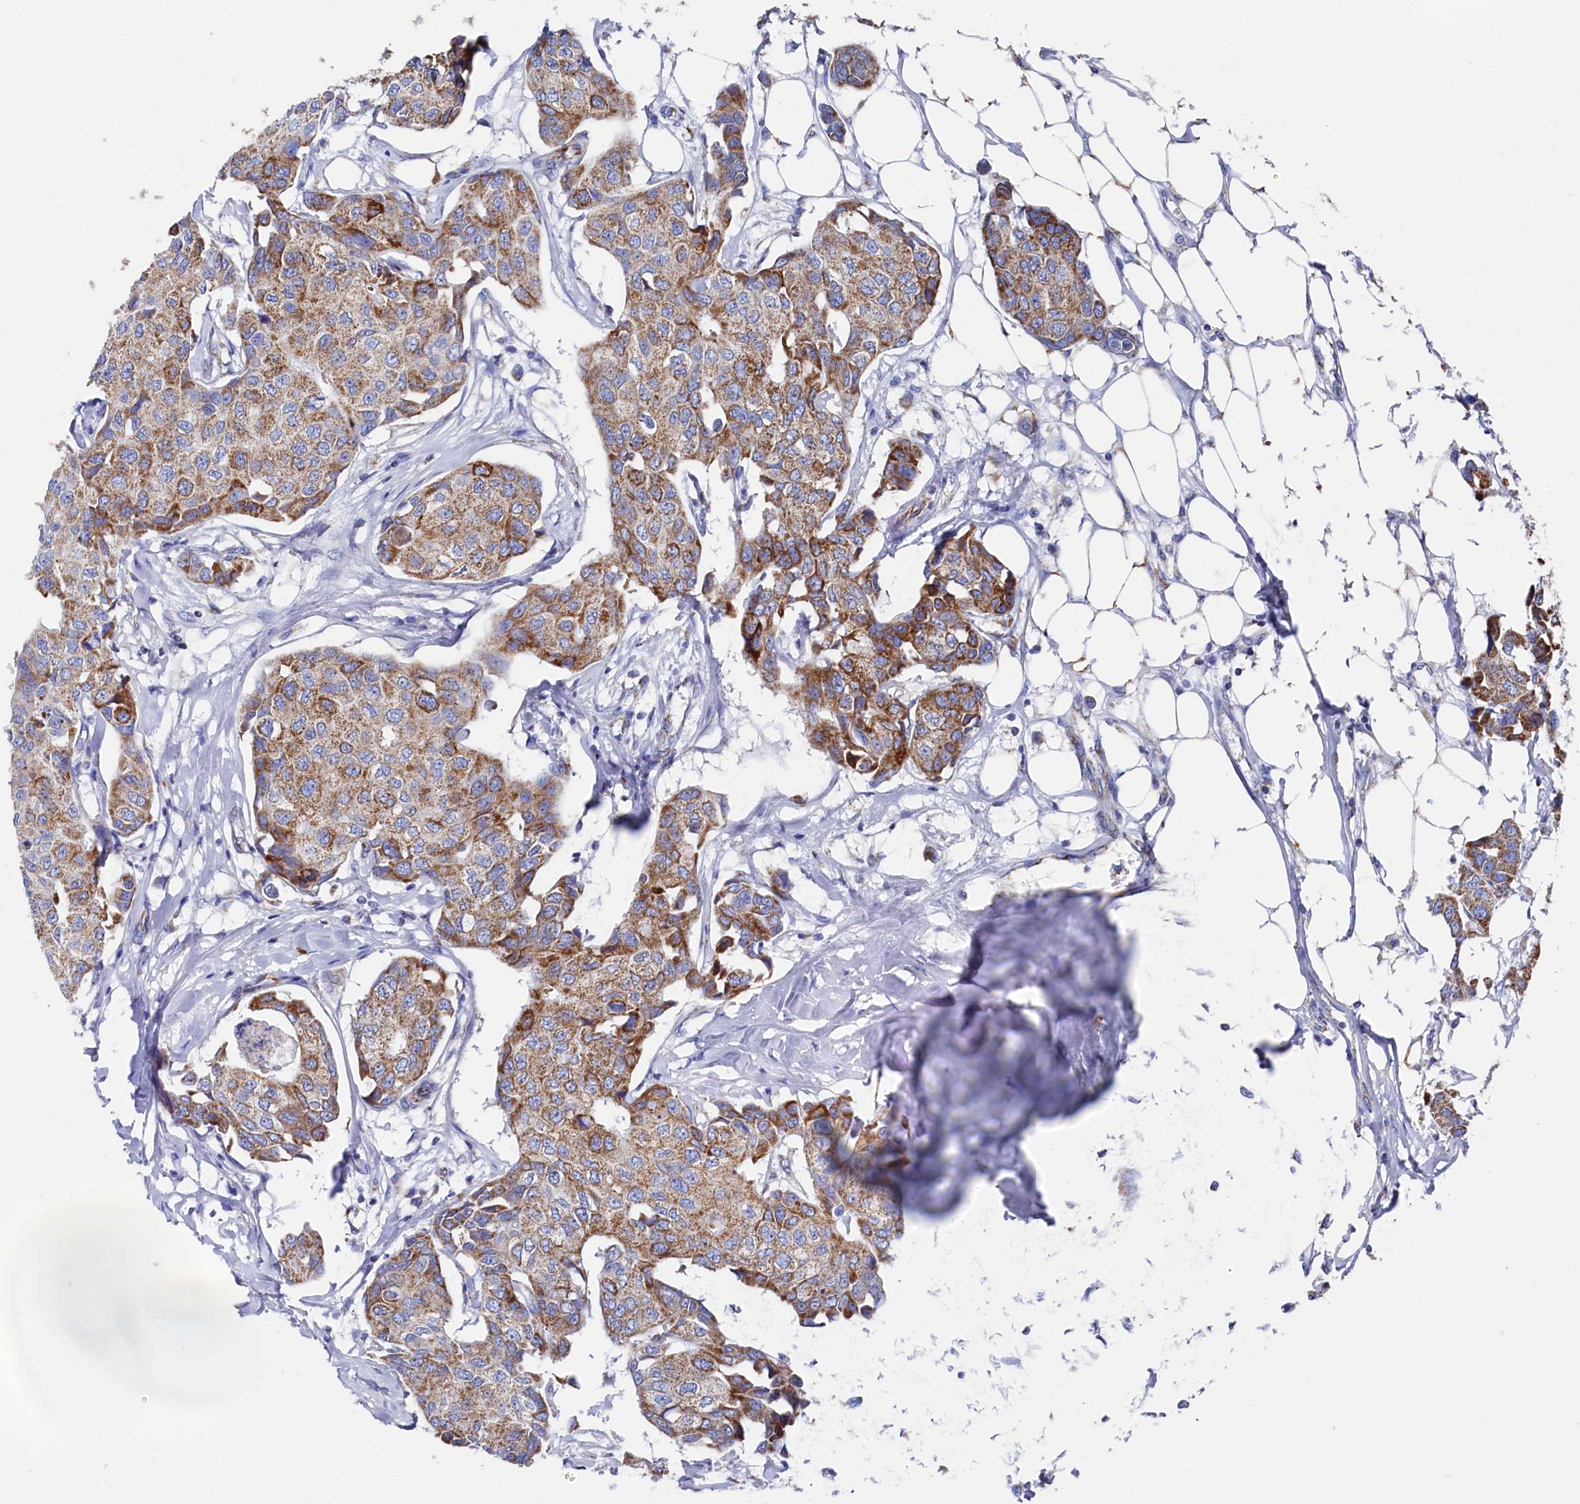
{"staining": {"intensity": "moderate", "quantity": ">75%", "location": "cytoplasmic/membranous"}, "tissue": "breast cancer", "cell_type": "Tumor cells", "image_type": "cancer", "snomed": [{"axis": "morphology", "description": "Duct carcinoma"}, {"axis": "topography", "description": "Breast"}], "caption": "This histopathology image shows breast cancer (intraductal carcinoma) stained with immunohistochemistry to label a protein in brown. The cytoplasmic/membranous of tumor cells show moderate positivity for the protein. Nuclei are counter-stained blue.", "gene": "MMAB", "patient": {"sex": "female", "age": 80}}